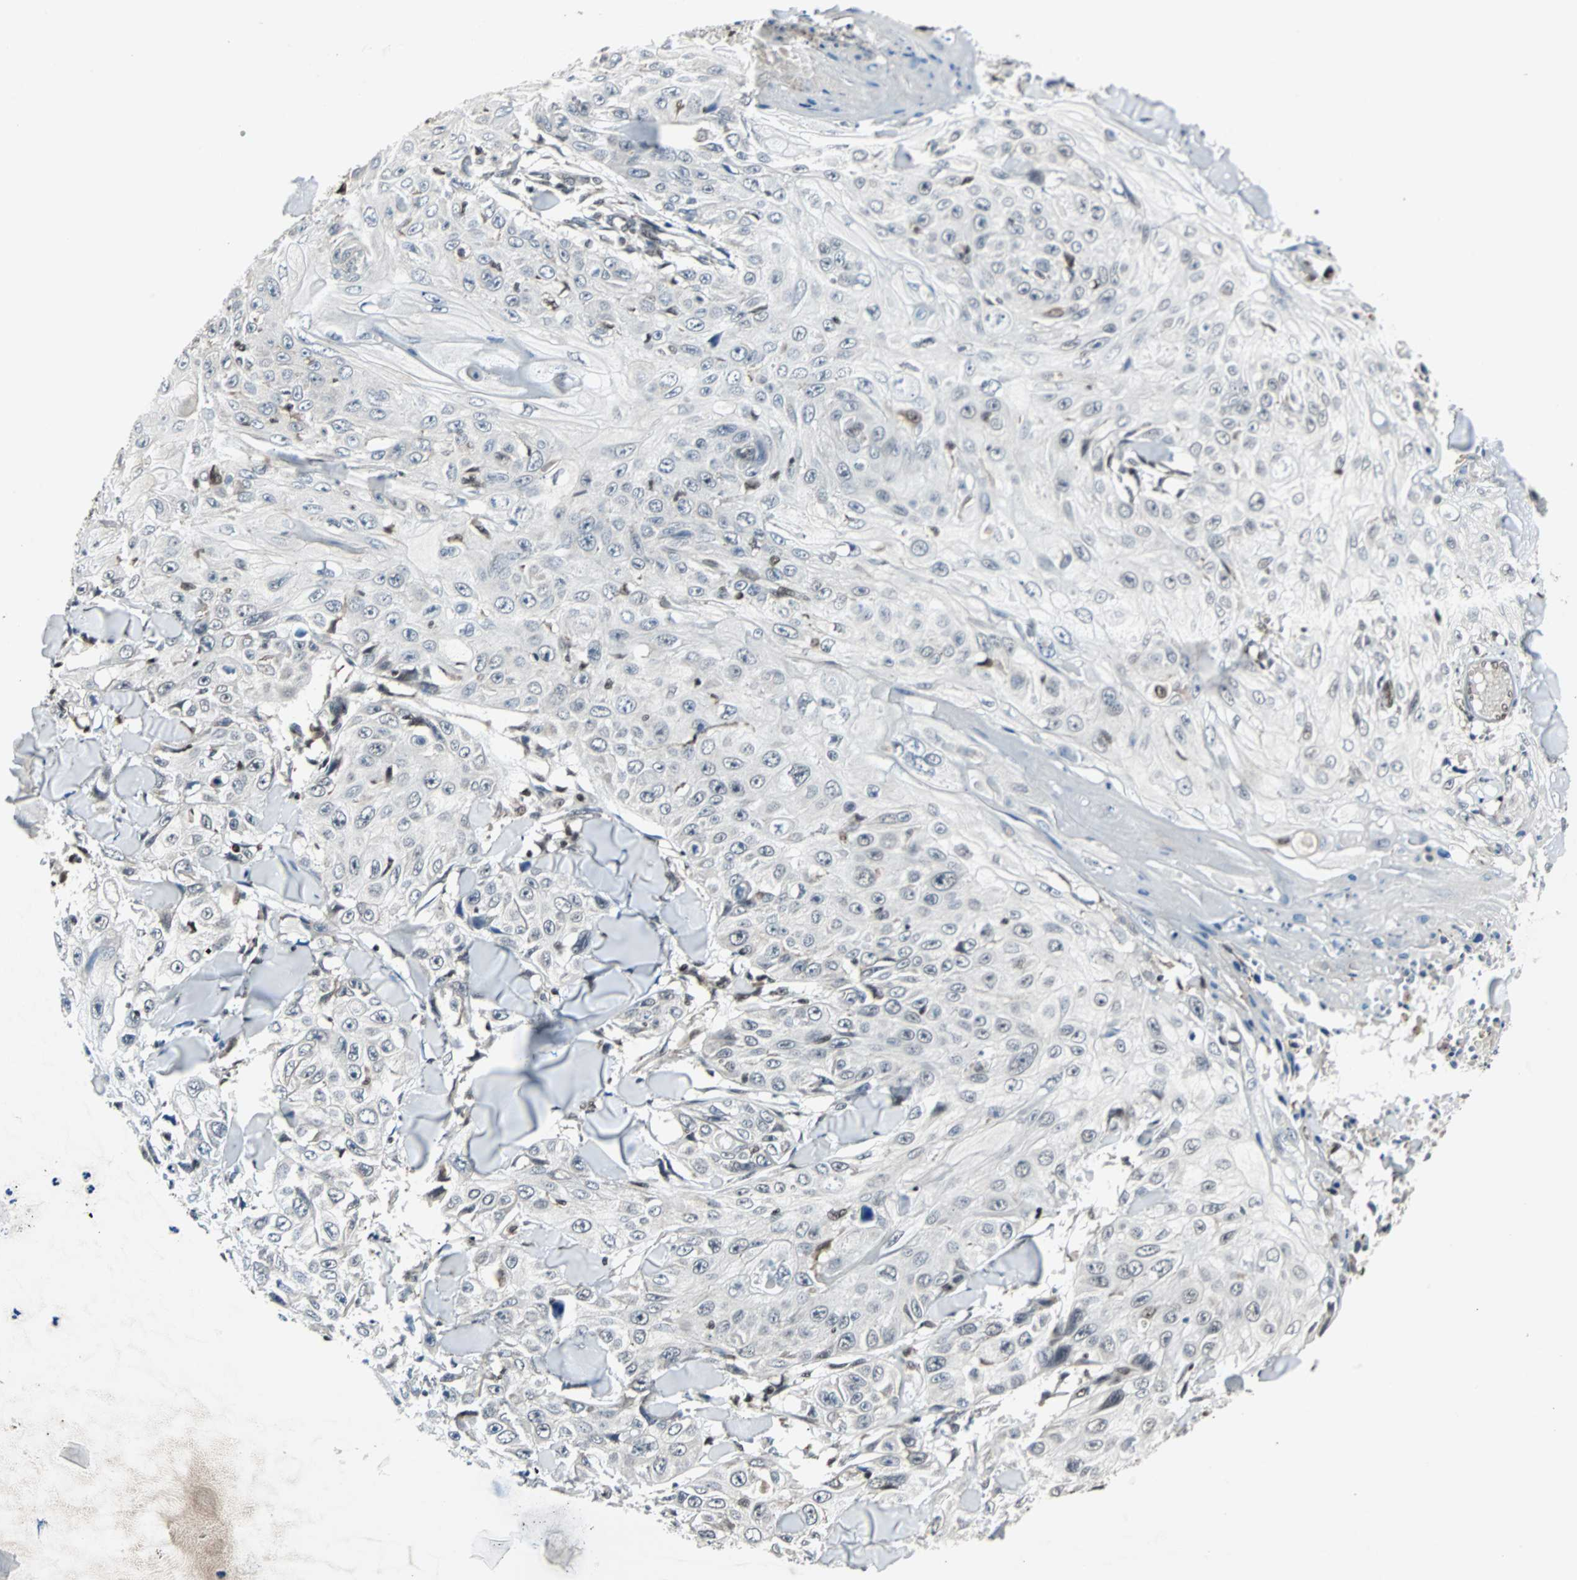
{"staining": {"intensity": "negative", "quantity": "none", "location": "none"}, "tissue": "skin cancer", "cell_type": "Tumor cells", "image_type": "cancer", "snomed": [{"axis": "morphology", "description": "Squamous cell carcinoma, NOS"}, {"axis": "topography", "description": "Skin"}], "caption": "Immunohistochemical staining of squamous cell carcinoma (skin) shows no significant expression in tumor cells. (Immunohistochemistry, brightfield microscopy, high magnification).", "gene": "TERF2IP", "patient": {"sex": "male", "age": 86}}